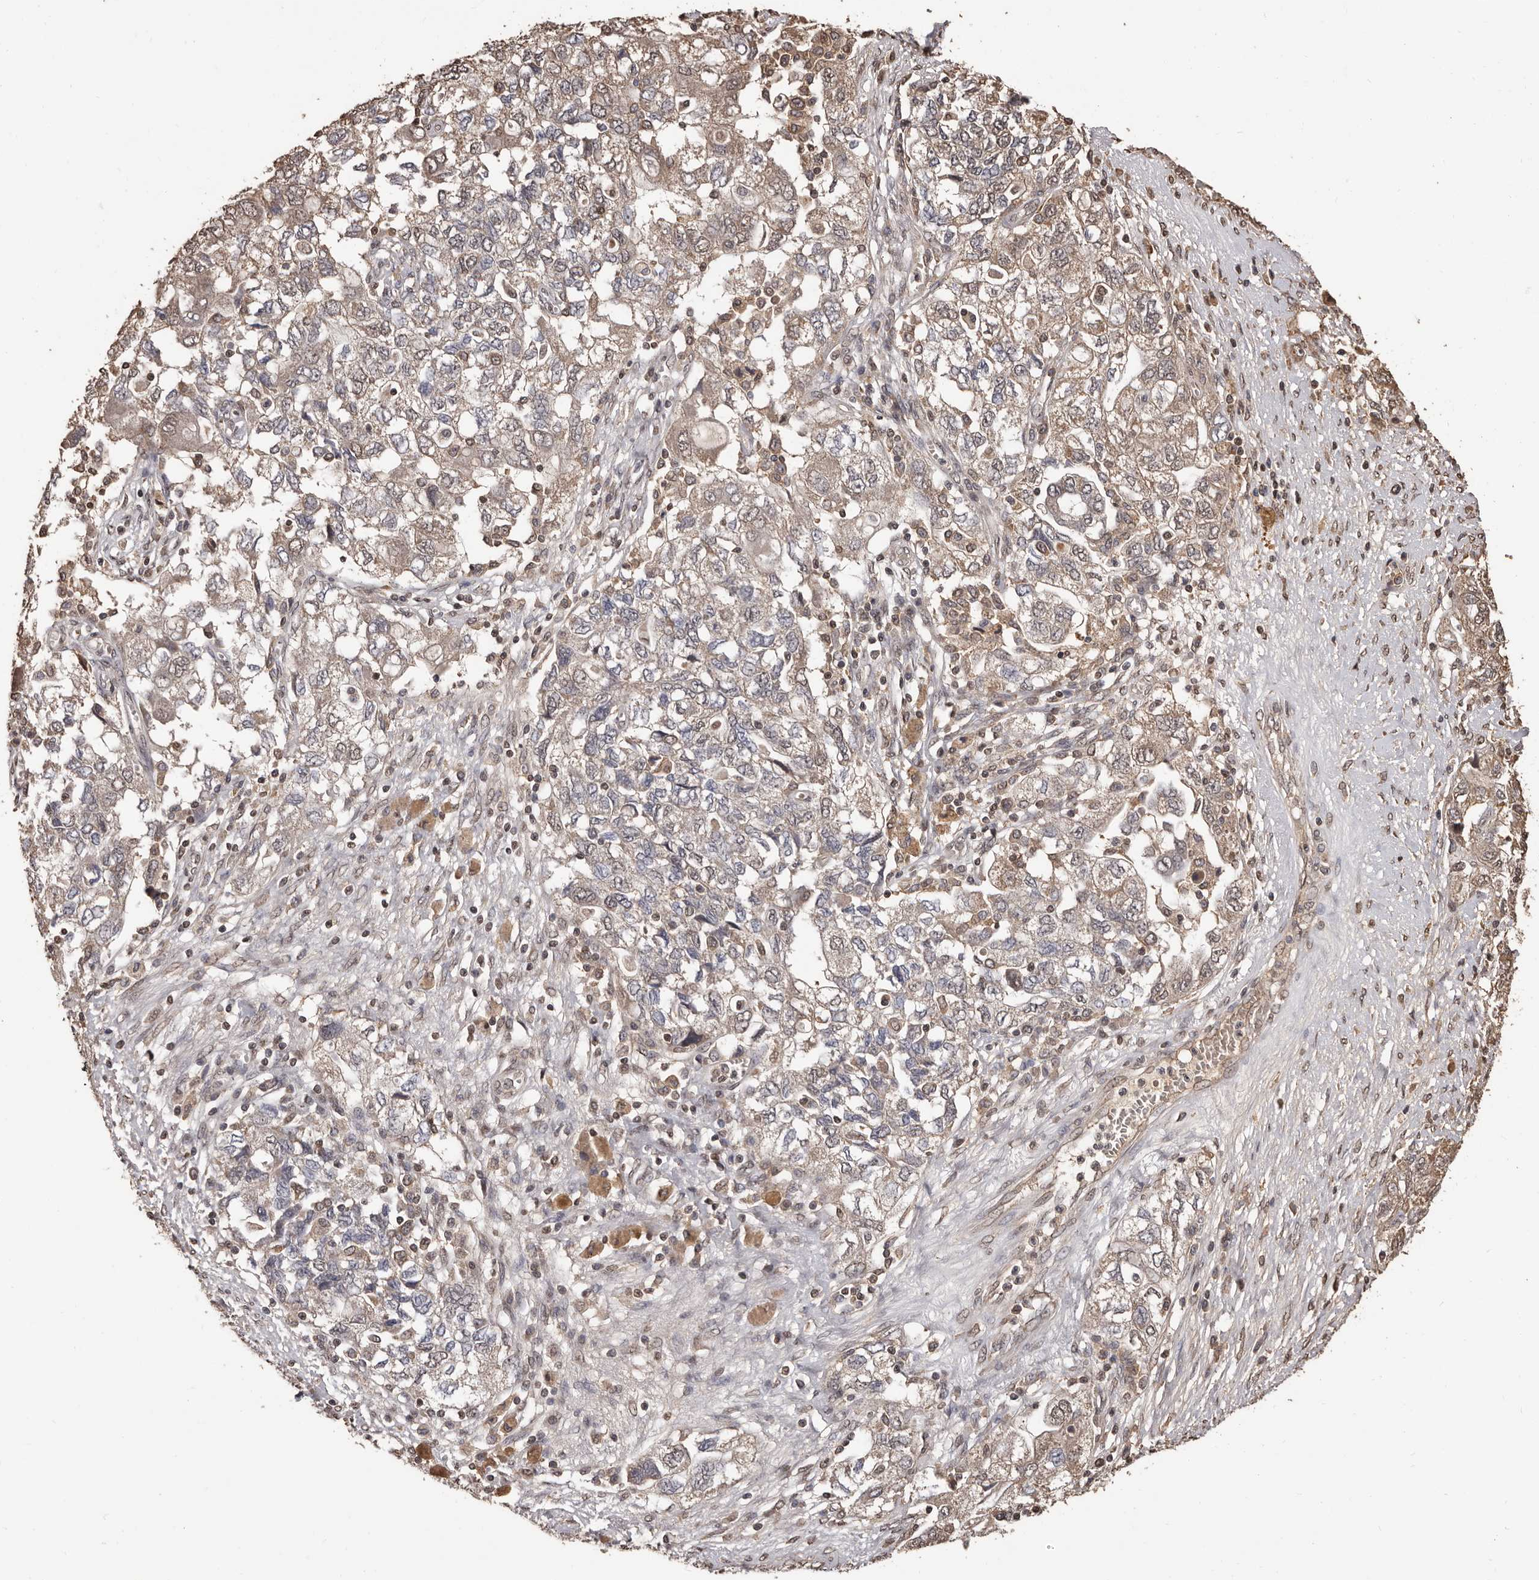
{"staining": {"intensity": "weak", "quantity": "25%-75%", "location": "cytoplasmic/membranous"}, "tissue": "ovarian cancer", "cell_type": "Tumor cells", "image_type": "cancer", "snomed": [{"axis": "morphology", "description": "Carcinoma, NOS"}, {"axis": "morphology", "description": "Cystadenocarcinoma, serous, NOS"}, {"axis": "topography", "description": "Ovary"}], "caption": "An IHC photomicrograph of tumor tissue is shown. Protein staining in brown highlights weak cytoplasmic/membranous positivity in carcinoma (ovarian) within tumor cells.", "gene": "NAV1", "patient": {"sex": "female", "age": 69}}